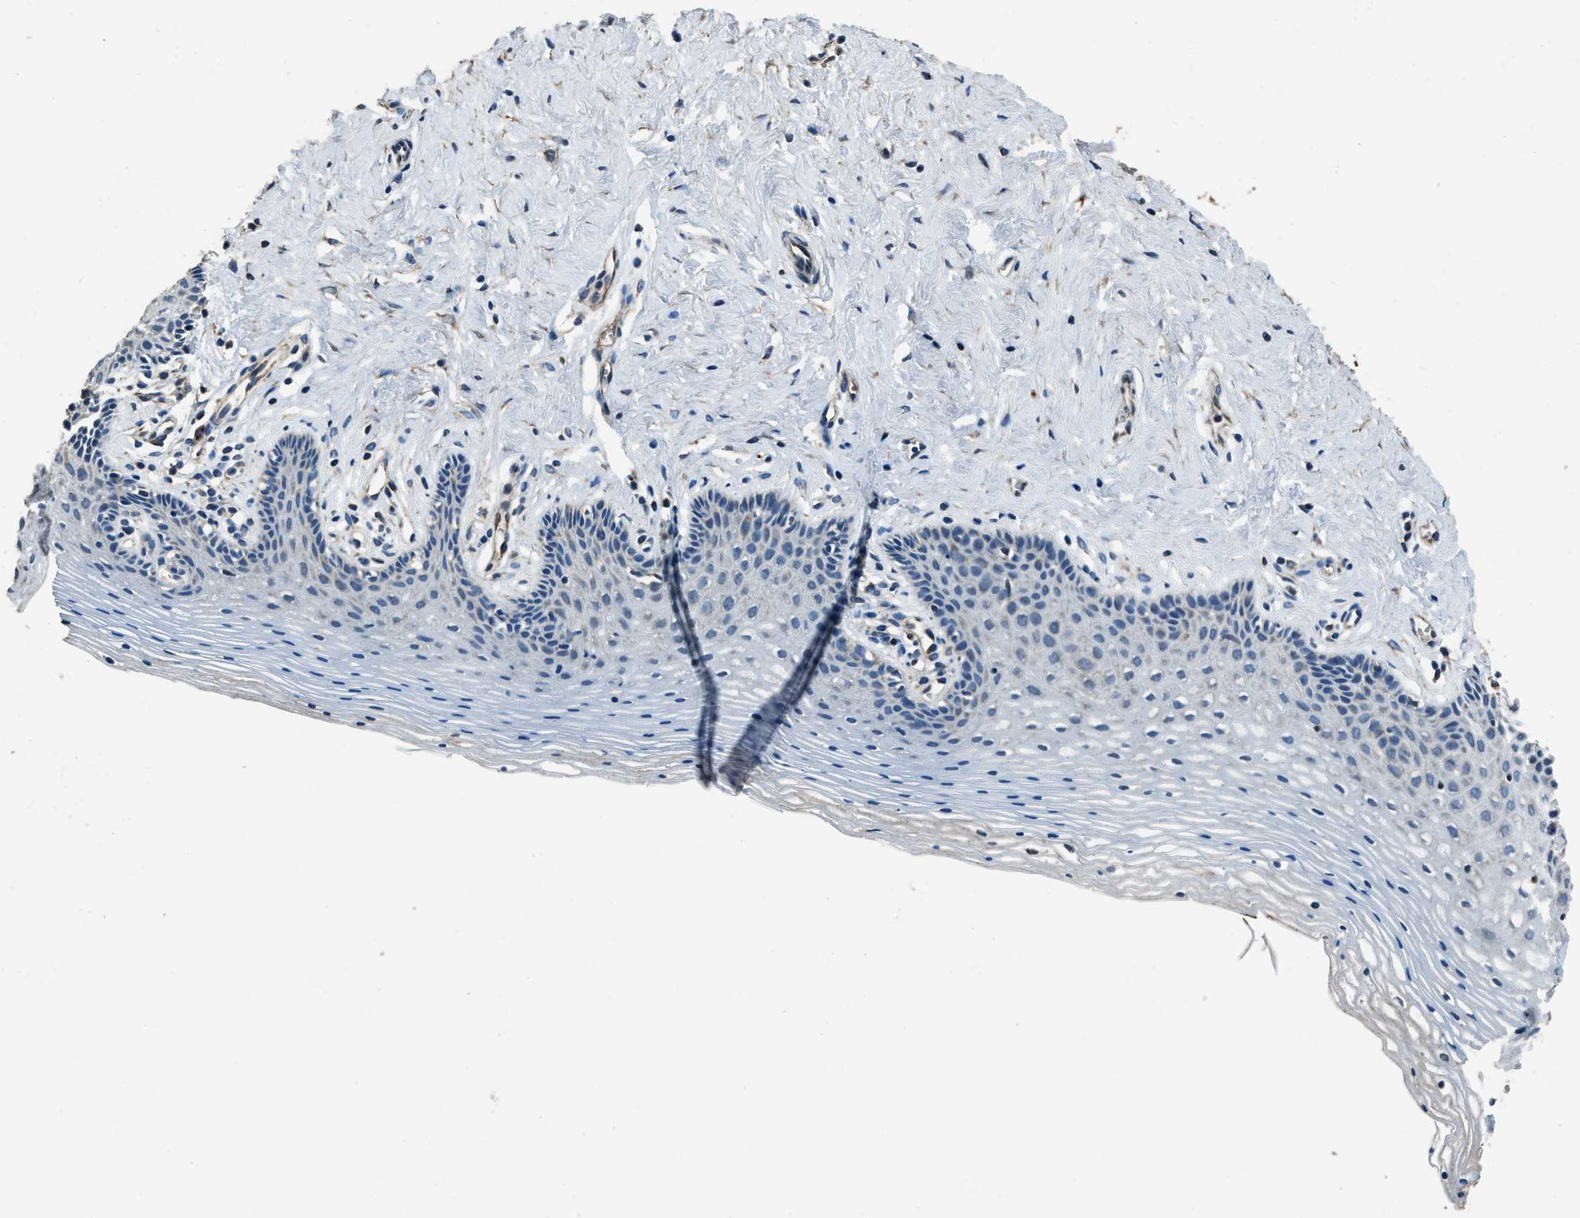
{"staining": {"intensity": "moderate", "quantity": "<25%", "location": "cytoplasmic/membranous"}, "tissue": "vagina", "cell_type": "Squamous epithelial cells", "image_type": "normal", "snomed": [{"axis": "morphology", "description": "Normal tissue, NOS"}, {"axis": "topography", "description": "Vagina"}], "caption": "Immunohistochemical staining of benign vagina exhibits low levels of moderate cytoplasmic/membranous positivity in about <25% of squamous epithelial cells. The staining was performed using DAB, with brown indicating positive protein expression. Nuclei are stained blue with hematoxylin.", "gene": "OGDH", "patient": {"sex": "female", "age": 32}}